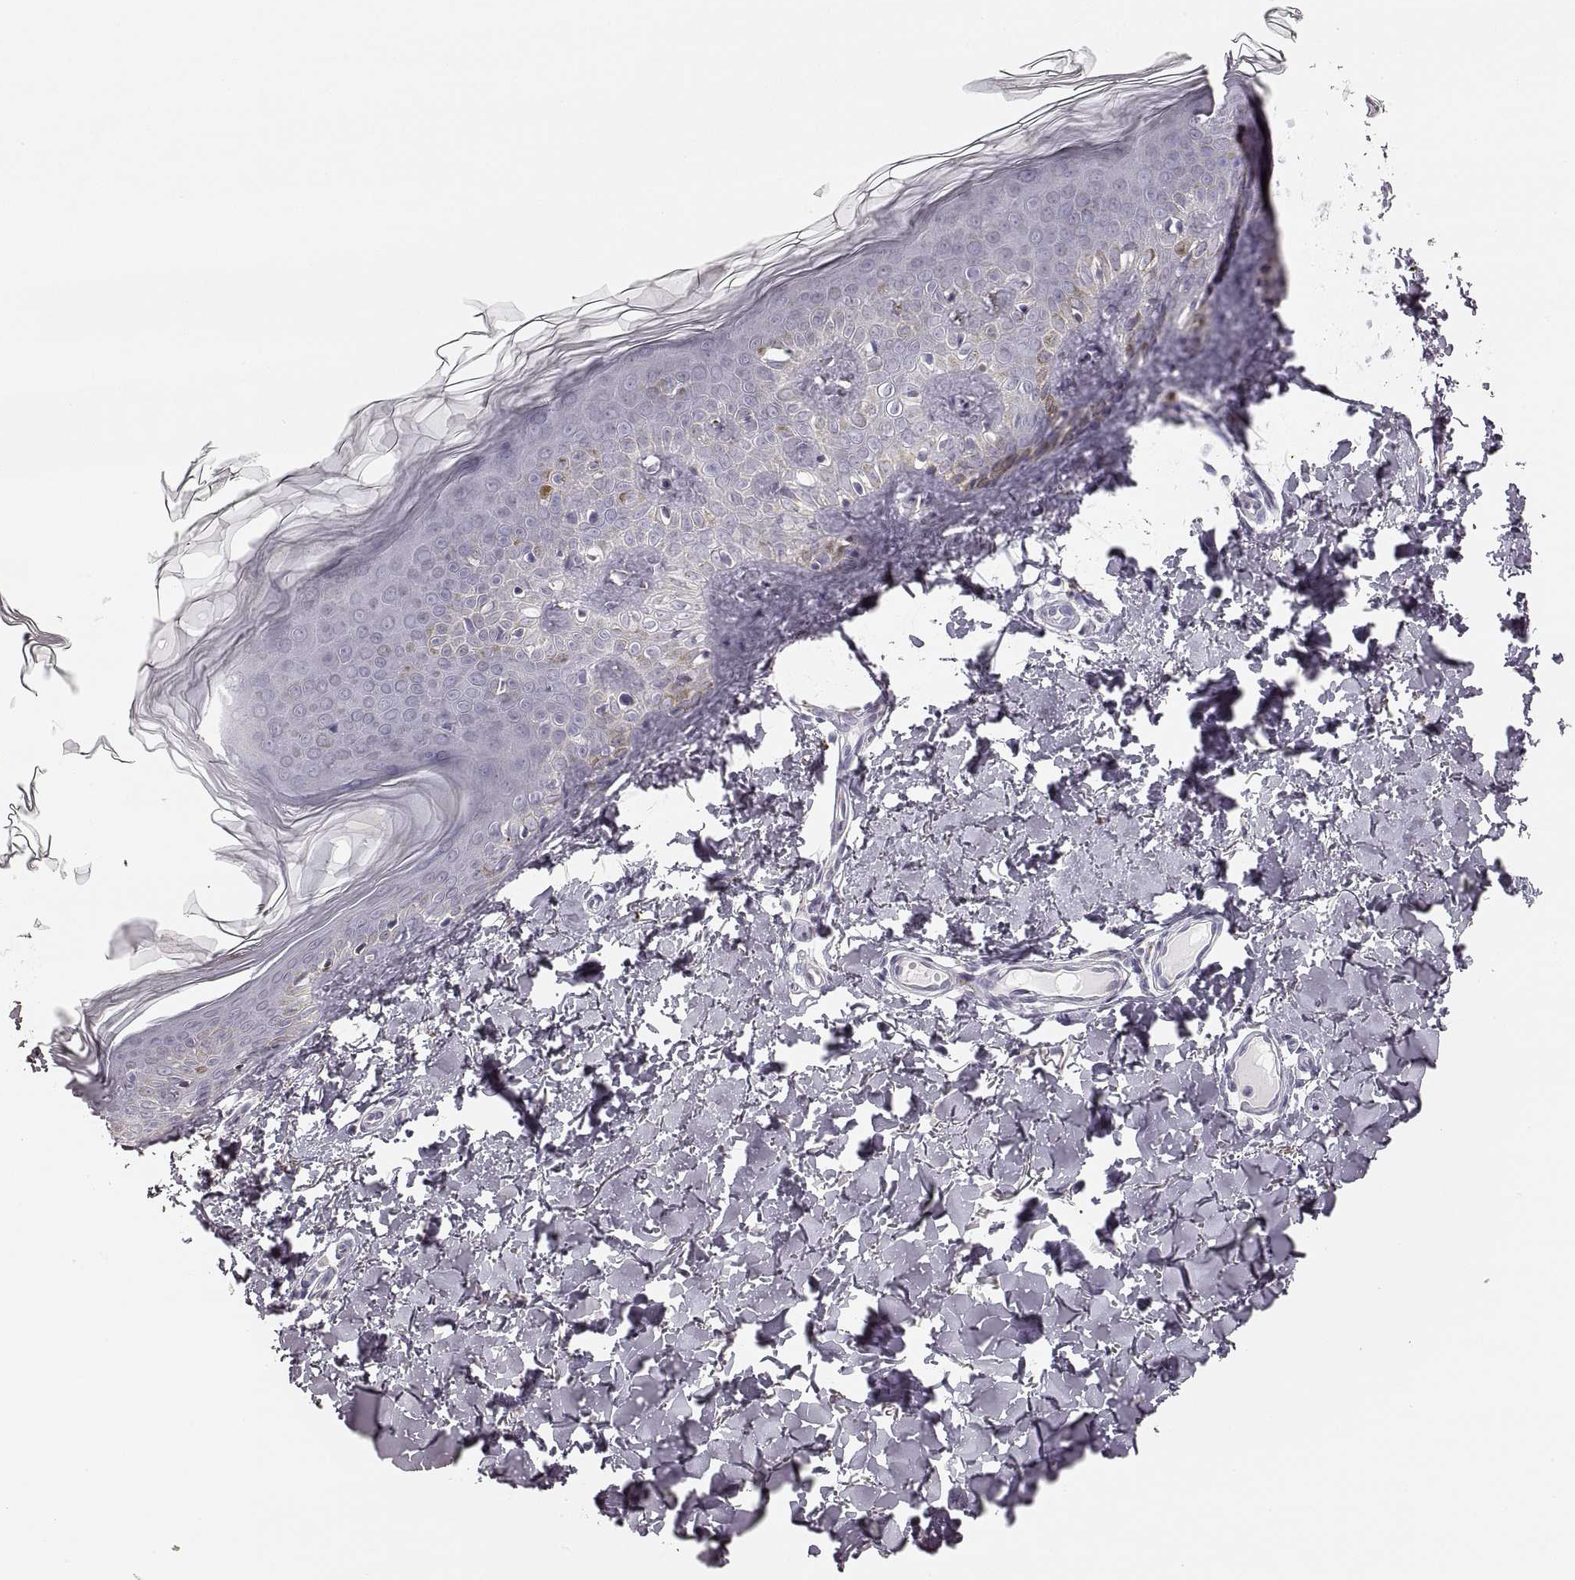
{"staining": {"intensity": "negative", "quantity": "none", "location": "none"}, "tissue": "skin", "cell_type": "Fibroblasts", "image_type": "normal", "snomed": [{"axis": "morphology", "description": "Normal tissue, NOS"}, {"axis": "topography", "description": "Skin"}, {"axis": "topography", "description": "Peripheral nerve tissue"}], "caption": "This histopathology image is of normal skin stained with immunohistochemistry (IHC) to label a protein in brown with the nuclei are counter-stained blue. There is no positivity in fibroblasts. Brightfield microscopy of immunohistochemistry (IHC) stained with DAB (brown) and hematoxylin (blue), captured at high magnification.", "gene": "RDH13", "patient": {"sex": "female", "age": 45}}